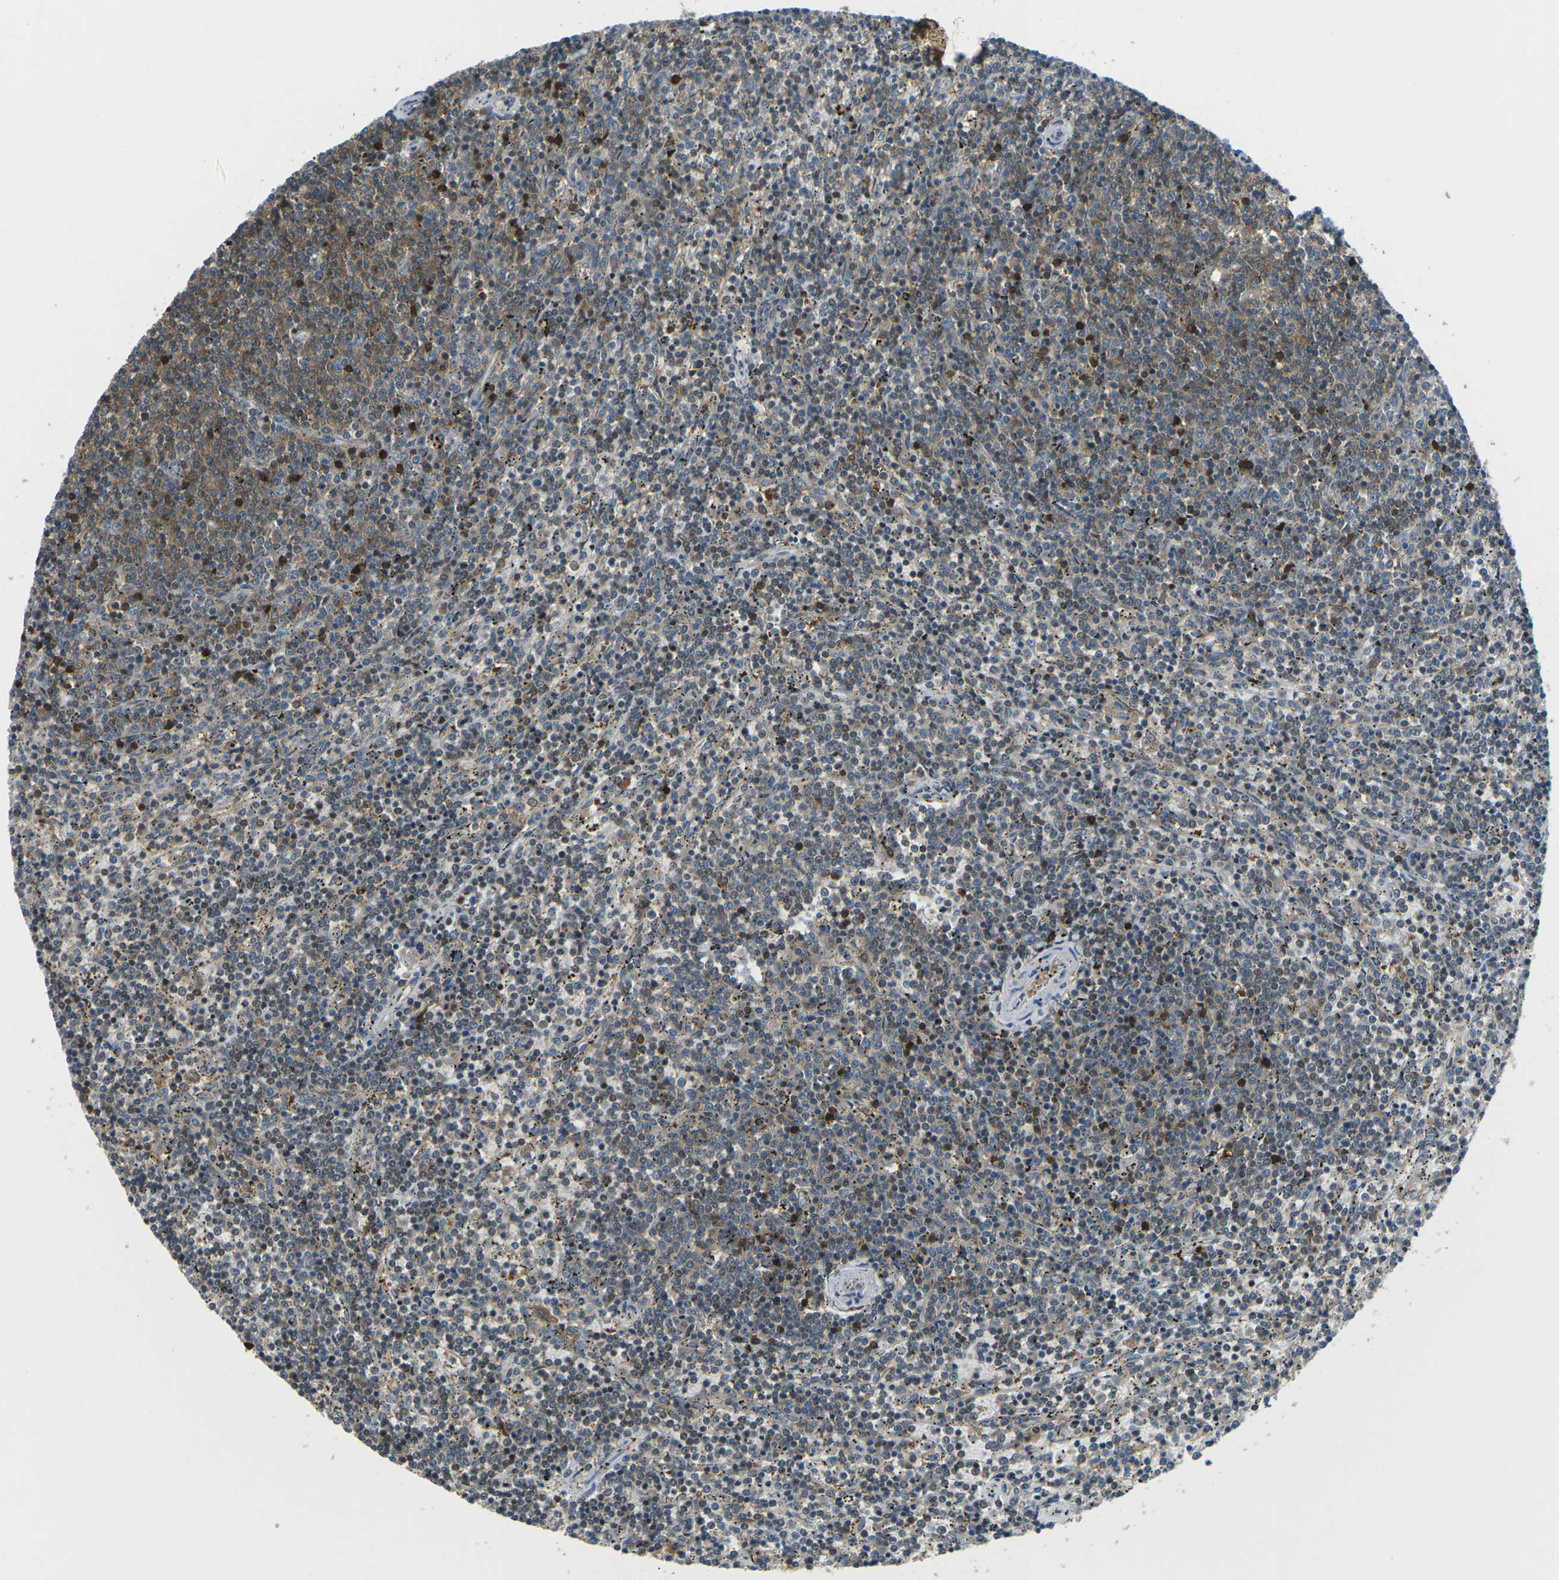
{"staining": {"intensity": "moderate", "quantity": ">75%", "location": "cytoplasmic/membranous,nuclear"}, "tissue": "lymphoma", "cell_type": "Tumor cells", "image_type": "cancer", "snomed": [{"axis": "morphology", "description": "Malignant lymphoma, non-Hodgkin's type, Low grade"}, {"axis": "topography", "description": "Spleen"}], "caption": "Lymphoma stained for a protein (brown) demonstrates moderate cytoplasmic/membranous and nuclear positive expression in about >75% of tumor cells.", "gene": "PIEZO2", "patient": {"sex": "female", "age": 50}}